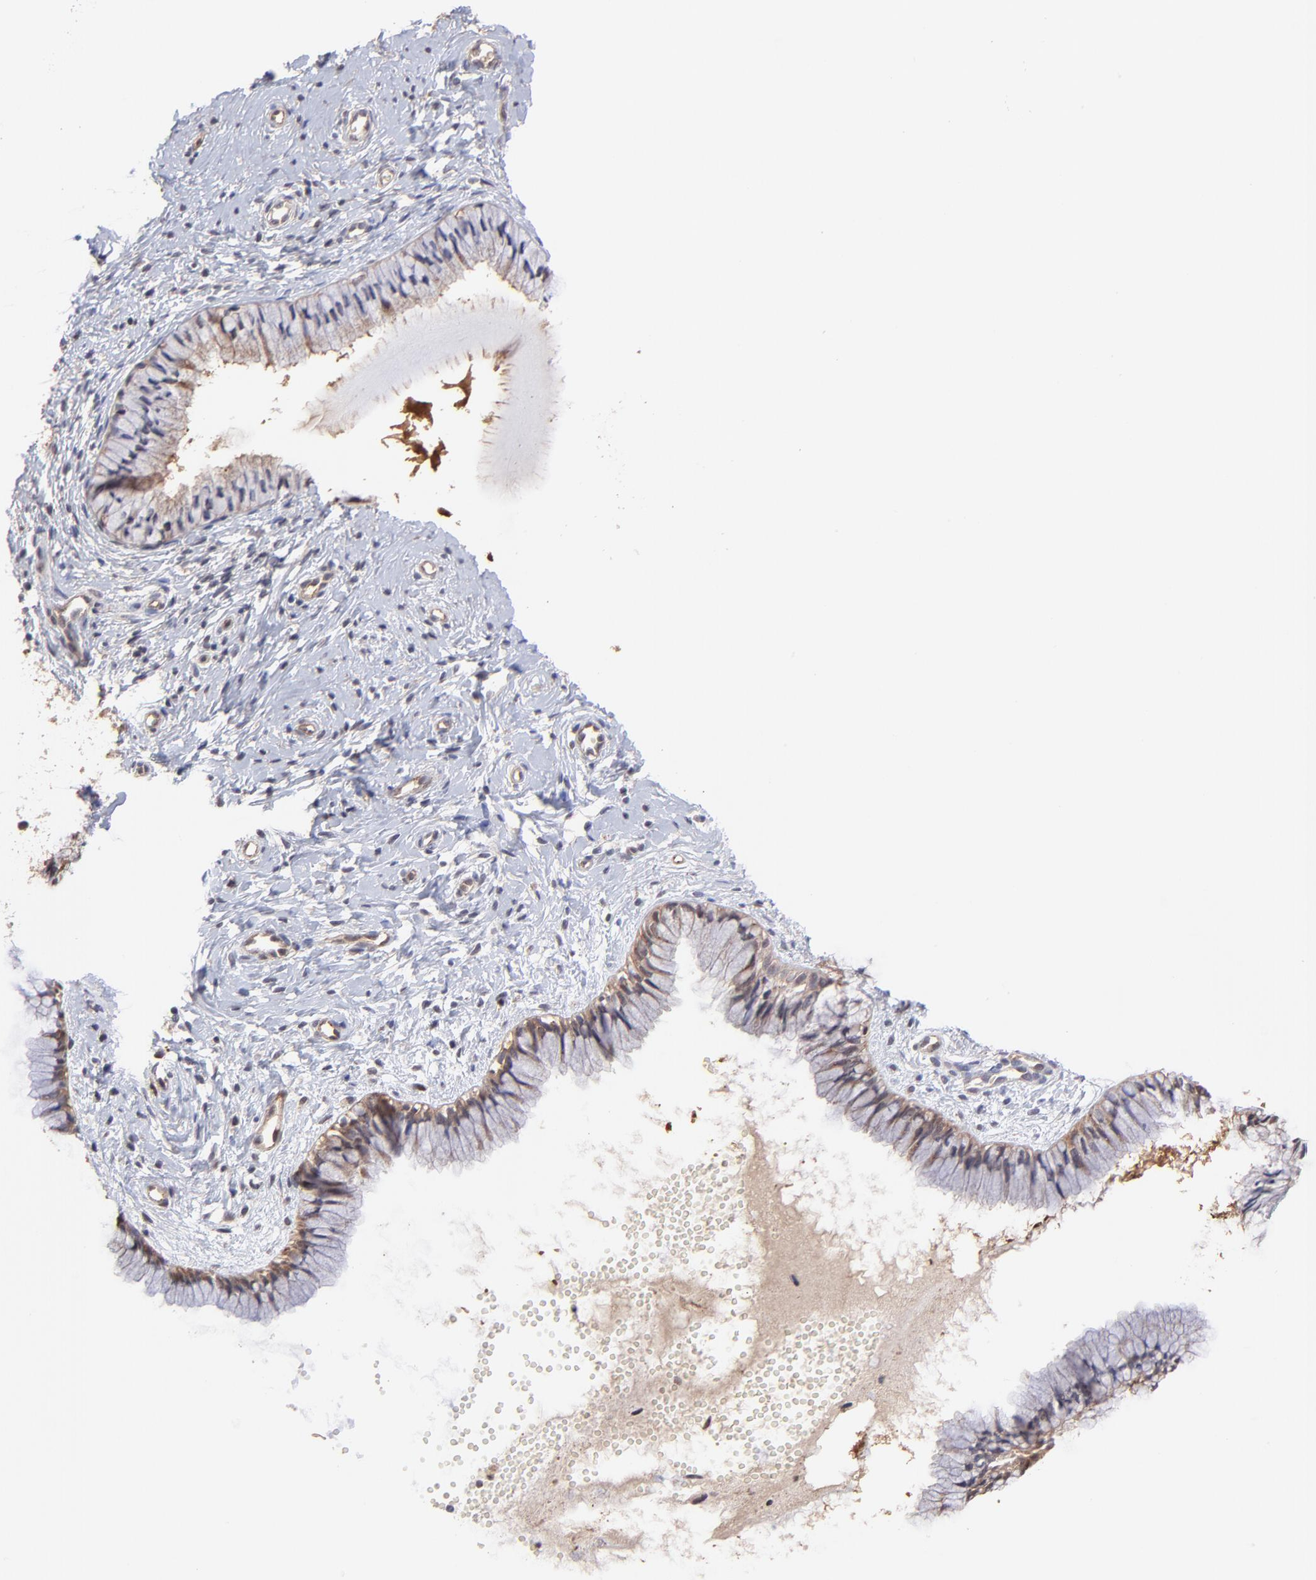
{"staining": {"intensity": "weak", "quantity": ">75%", "location": "cytoplasmic/membranous"}, "tissue": "cervix", "cell_type": "Glandular cells", "image_type": "normal", "snomed": [{"axis": "morphology", "description": "Normal tissue, NOS"}, {"axis": "topography", "description": "Cervix"}], "caption": "A photomicrograph of human cervix stained for a protein exhibits weak cytoplasmic/membranous brown staining in glandular cells. The staining was performed using DAB (3,3'-diaminobenzidine) to visualize the protein expression in brown, while the nuclei were stained in blue with hematoxylin (Magnification: 20x).", "gene": "PSMA6", "patient": {"sex": "female", "age": 46}}